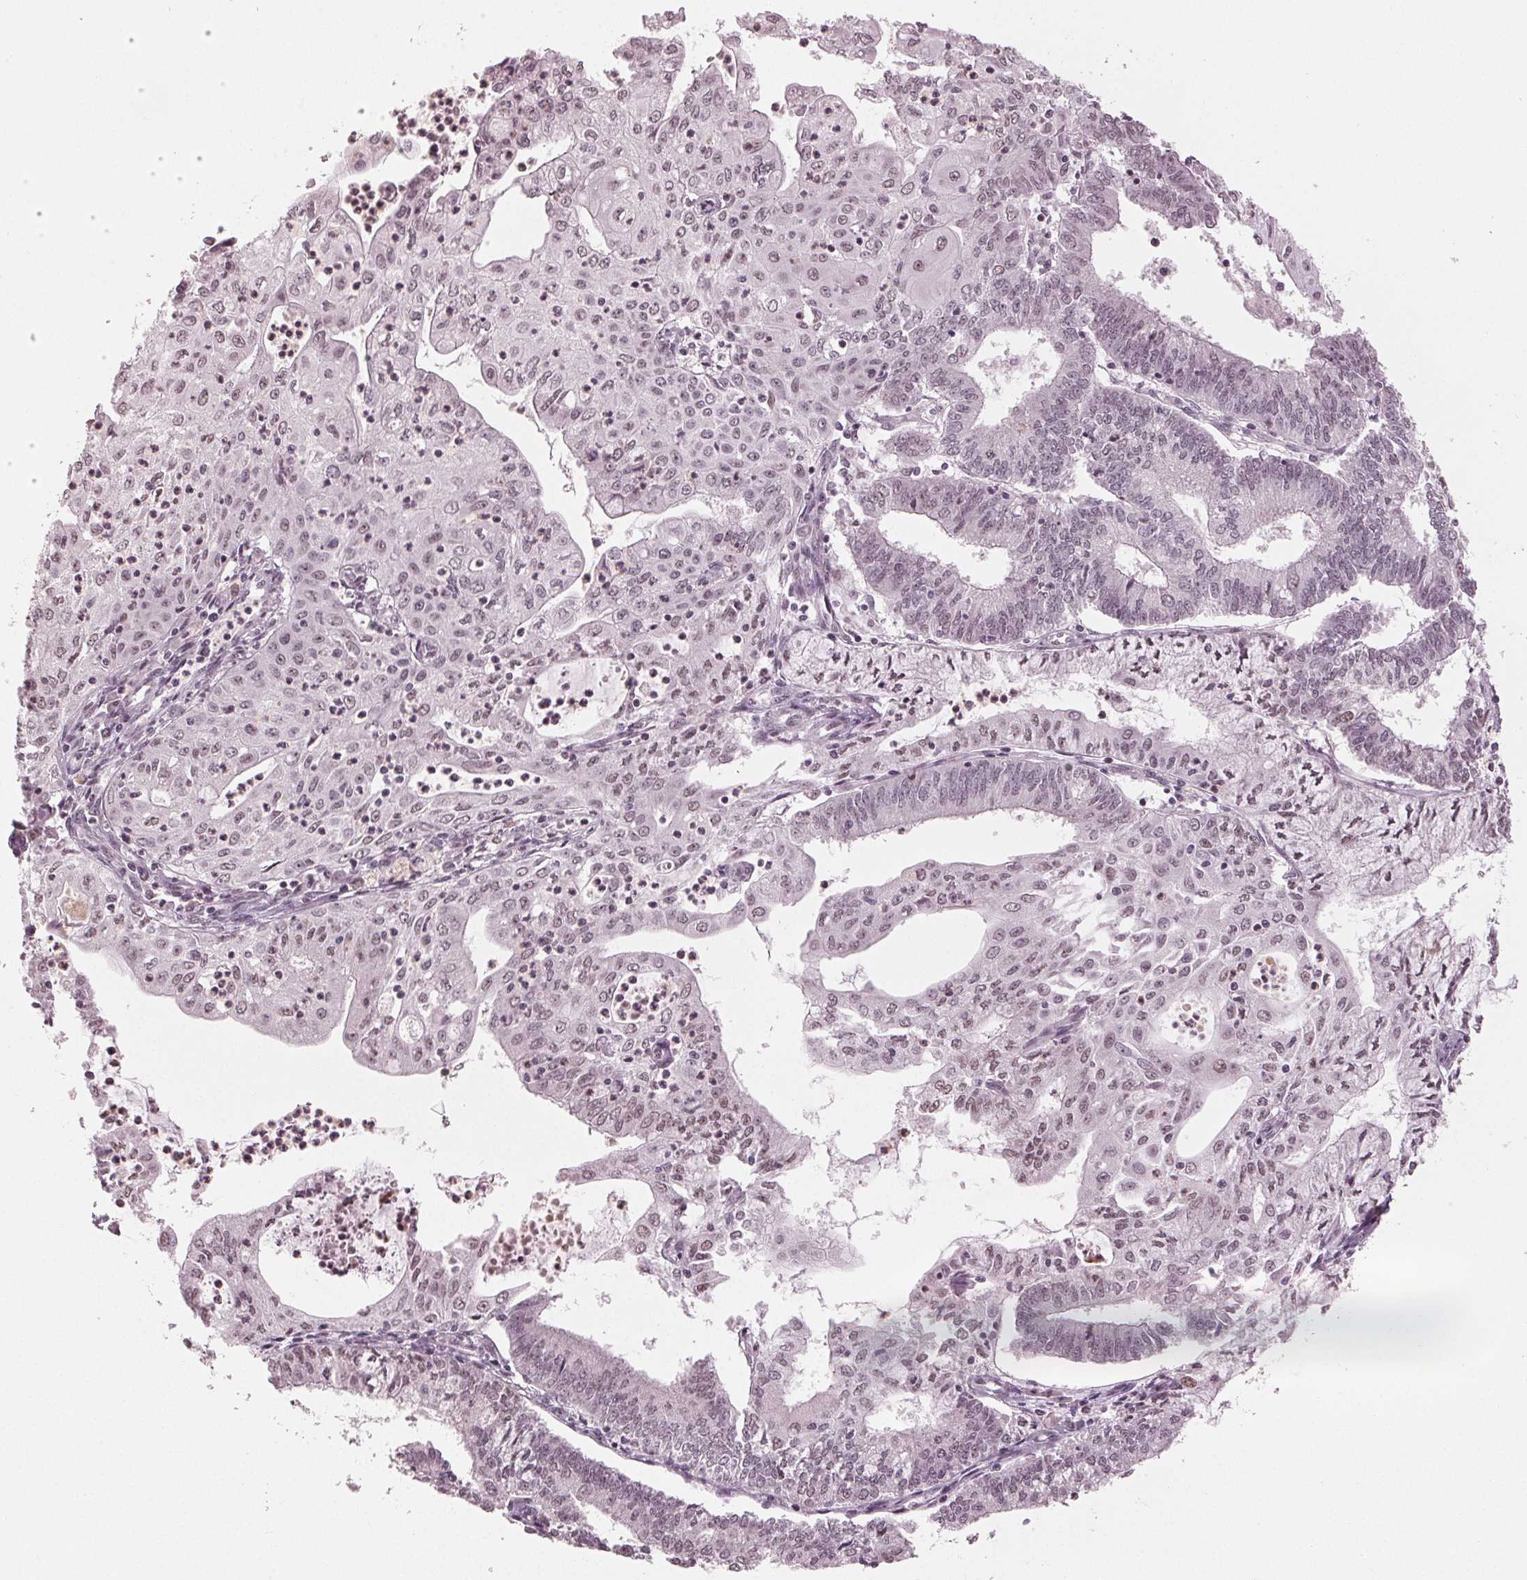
{"staining": {"intensity": "weak", "quantity": "<25%", "location": "nuclear"}, "tissue": "endometrial cancer", "cell_type": "Tumor cells", "image_type": "cancer", "snomed": [{"axis": "morphology", "description": "Adenocarcinoma, NOS"}, {"axis": "topography", "description": "Endometrium"}], "caption": "A high-resolution image shows IHC staining of adenocarcinoma (endometrial), which exhibits no significant staining in tumor cells.", "gene": "ADPRHL1", "patient": {"sex": "female", "age": 61}}